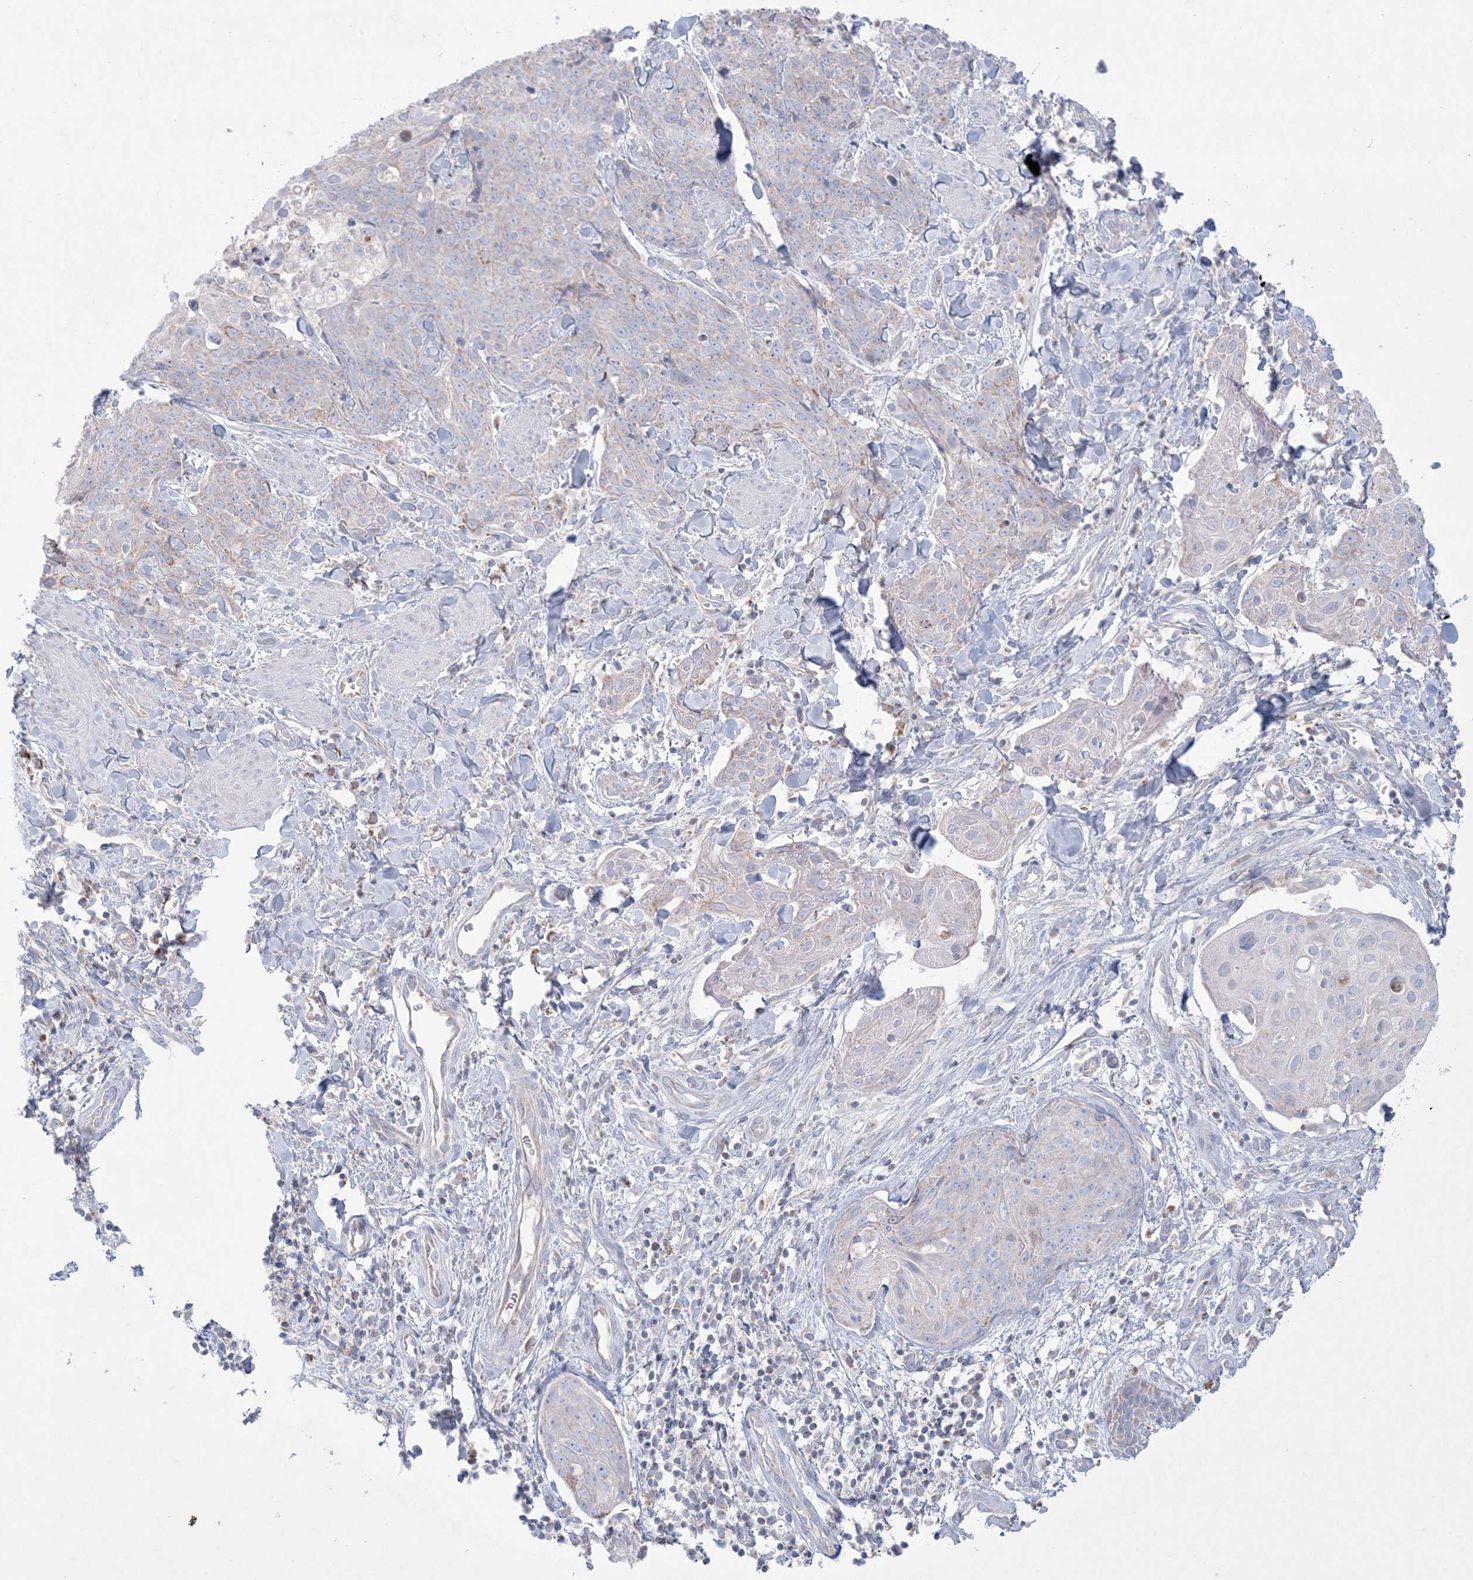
{"staining": {"intensity": "negative", "quantity": "none", "location": "none"}, "tissue": "skin cancer", "cell_type": "Tumor cells", "image_type": "cancer", "snomed": [{"axis": "morphology", "description": "Squamous cell carcinoma, NOS"}, {"axis": "topography", "description": "Skin"}, {"axis": "topography", "description": "Vulva"}], "caption": "DAB immunohistochemical staining of human skin cancer (squamous cell carcinoma) displays no significant staining in tumor cells. (DAB immunohistochemistry (IHC) visualized using brightfield microscopy, high magnification).", "gene": "KCTD6", "patient": {"sex": "female", "age": 85}}